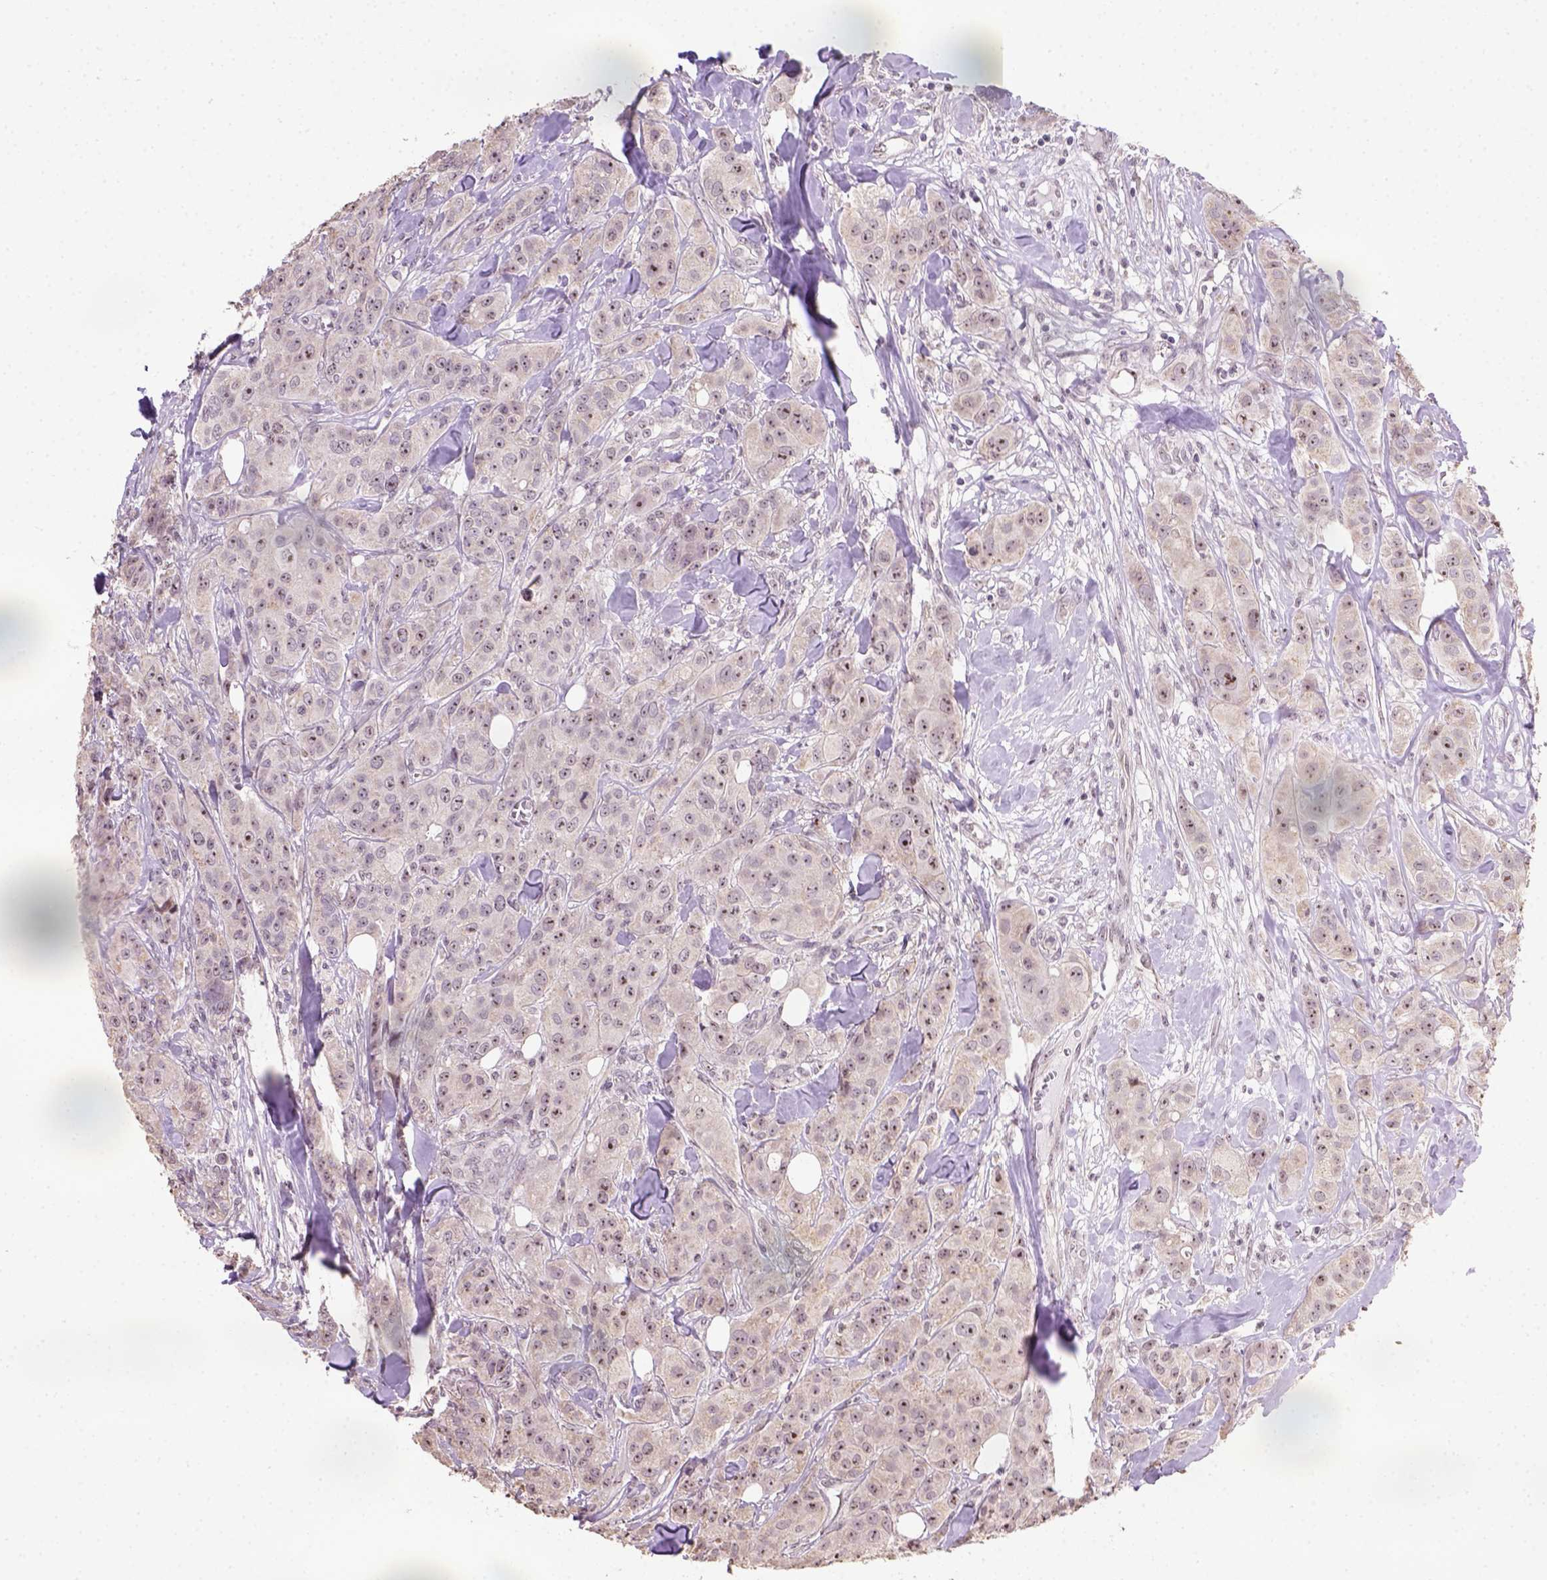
{"staining": {"intensity": "strong", "quantity": ">75%", "location": "nuclear"}, "tissue": "breast cancer", "cell_type": "Tumor cells", "image_type": "cancer", "snomed": [{"axis": "morphology", "description": "Duct carcinoma"}, {"axis": "topography", "description": "Breast"}], "caption": "About >75% of tumor cells in breast infiltrating ductal carcinoma demonstrate strong nuclear protein expression as visualized by brown immunohistochemical staining.", "gene": "DDX50", "patient": {"sex": "female", "age": 43}}